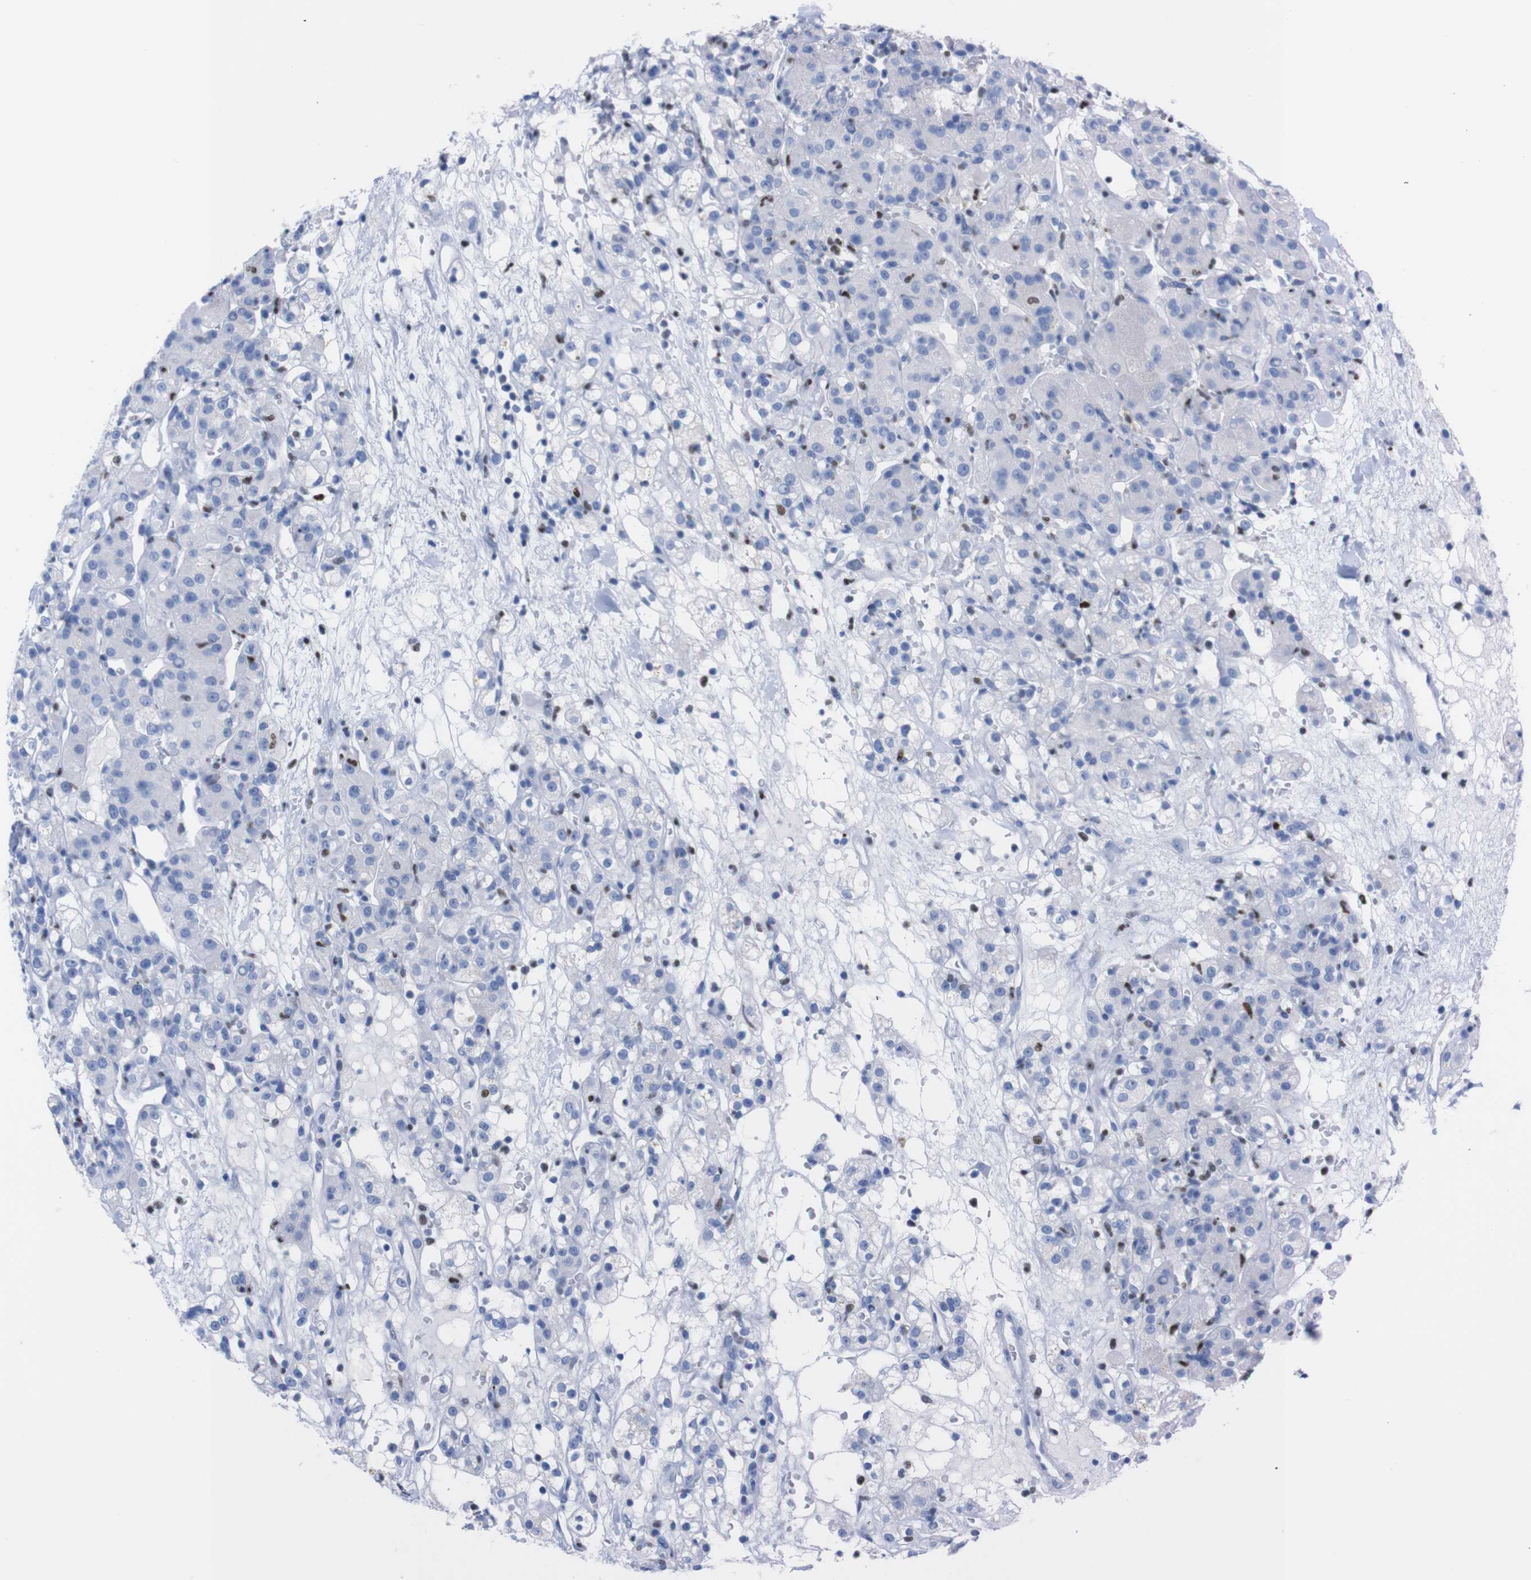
{"staining": {"intensity": "negative", "quantity": "none", "location": "none"}, "tissue": "renal cancer", "cell_type": "Tumor cells", "image_type": "cancer", "snomed": [{"axis": "morphology", "description": "Normal tissue, NOS"}, {"axis": "morphology", "description": "Adenocarcinoma, NOS"}, {"axis": "topography", "description": "Kidney"}], "caption": "This is a photomicrograph of IHC staining of adenocarcinoma (renal), which shows no expression in tumor cells. (DAB IHC with hematoxylin counter stain).", "gene": "P2RY12", "patient": {"sex": "male", "age": 61}}